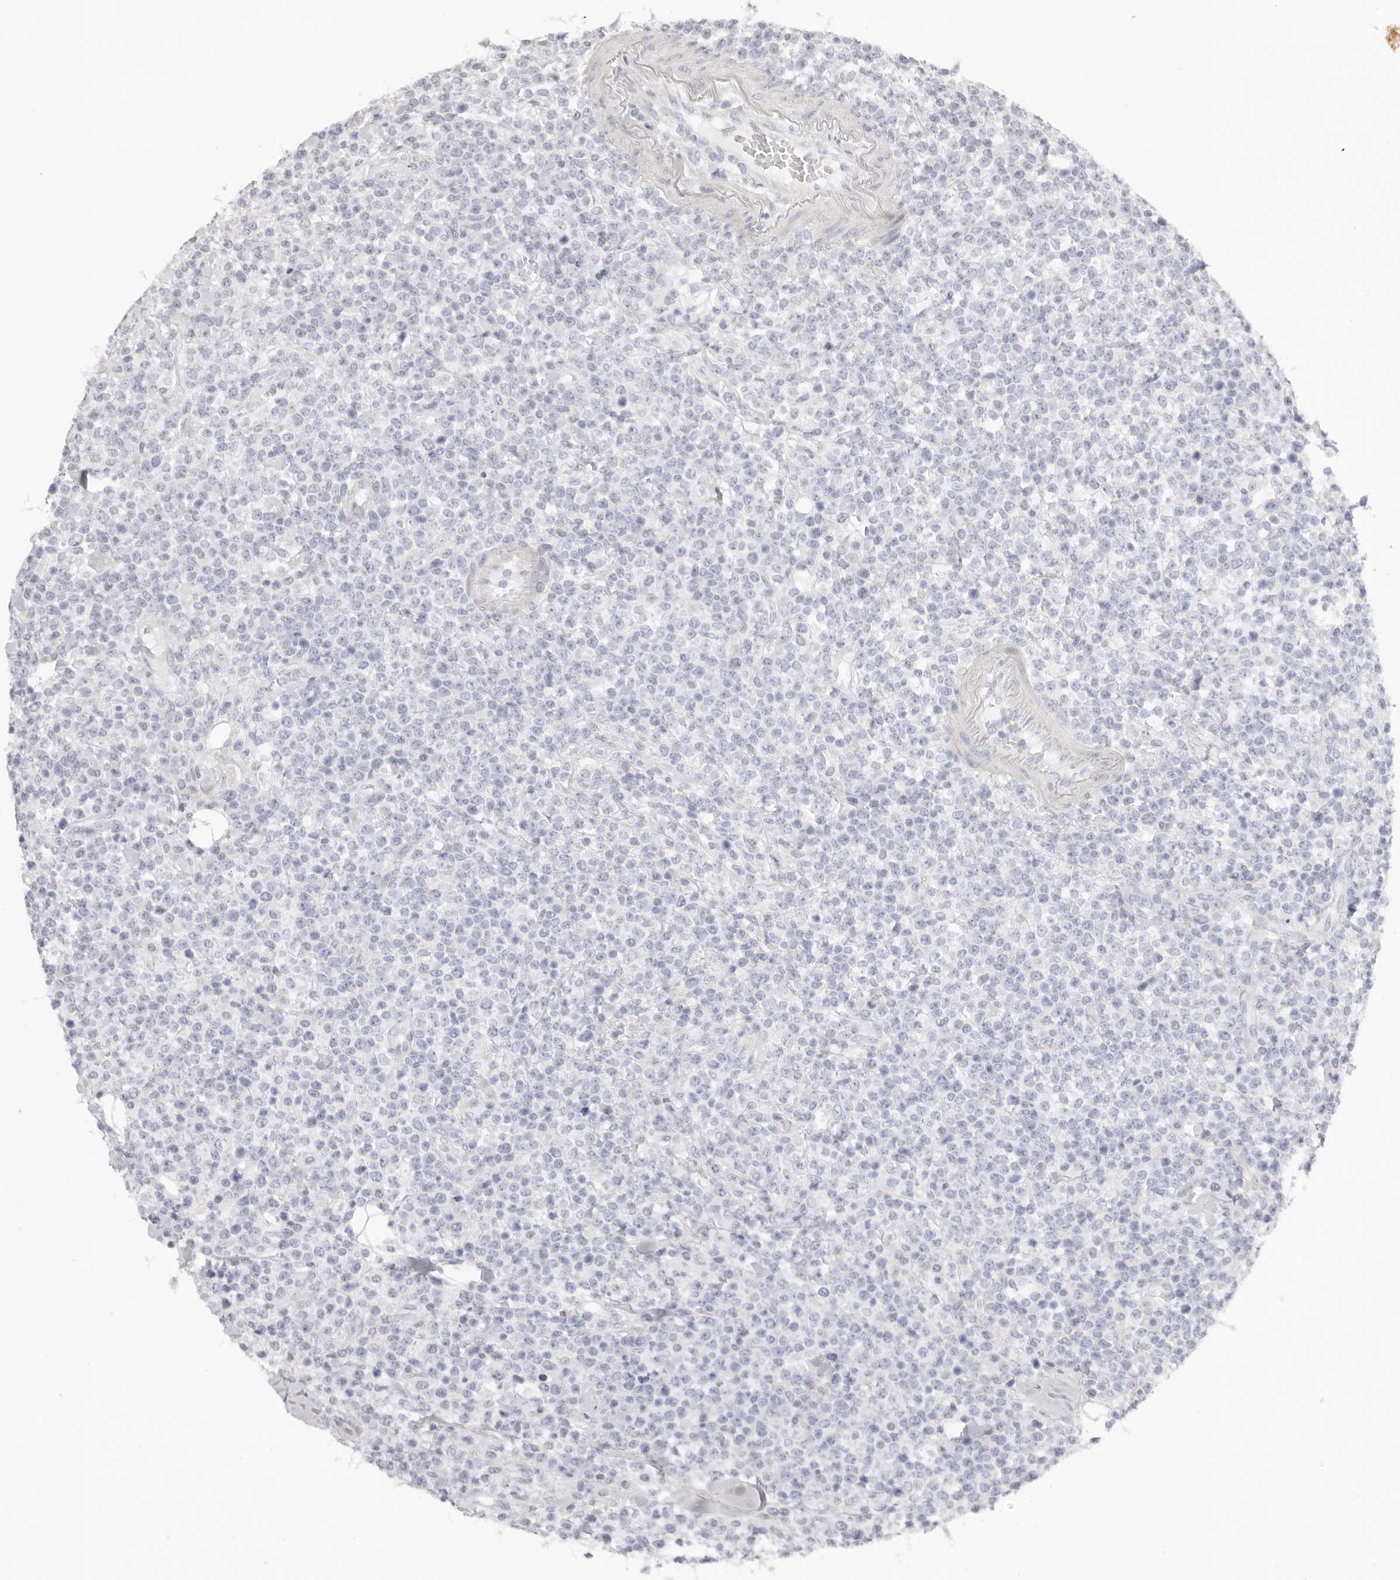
{"staining": {"intensity": "negative", "quantity": "none", "location": "none"}, "tissue": "lymphoma", "cell_type": "Tumor cells", "image_type": "cancer", "snomed": [{"axis": "morphology", "description": "Malignant lymphoma, non-Hodgkin's type, High grade"}, {"axis": "topography", "description": "Colon"}], "caption": "Immunohistochemistry (IHC) of human lymphoma exhibits no staining in tumor cells.", "gene": "RXFP1", "patient": {"sex": "female", "age": 53}}